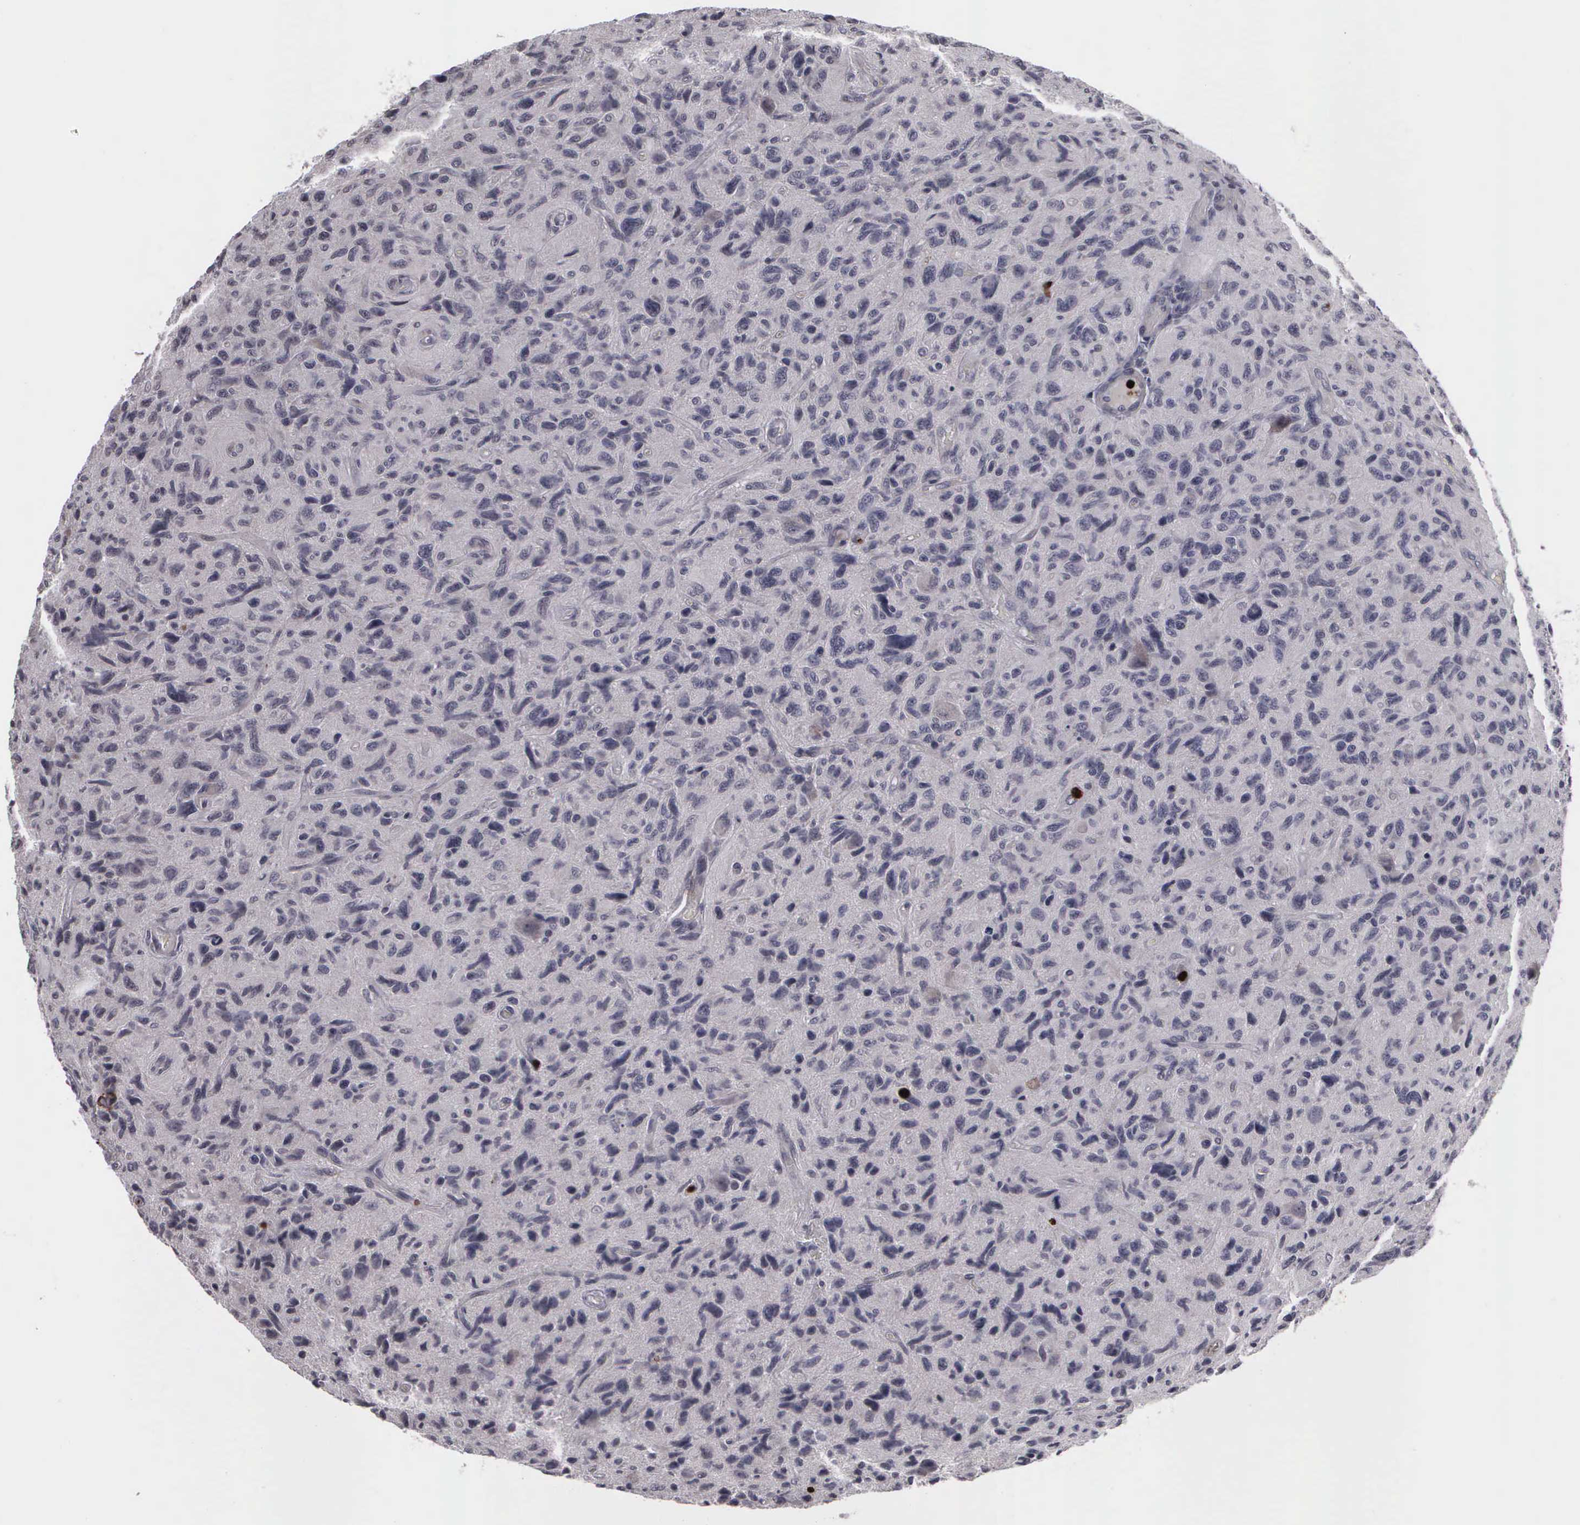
{"staining": {"intensity": "negative", "quantity": "none", "location": "none"}, "tissue": "glioma", "cell_type": "Tumor cells", "image_type": "cancer", "snomed": [{"axis": "morphology", "description": "Glioma, malignant, High grade"}, {"axis": "topography", "description": "Brain"}], "caption": "Image shows no significant protein expression in tumor cells of malignant high-grade glioma. (Stains: DAB (3,3'-diaminobenzidine) immunohistochemistry (IHC) with hematoxylin counter stain, Microscopy: brightfield microscopy at high magnification).", "gene": "MMP9", "patient": {"sex": "female", "age": 60}}